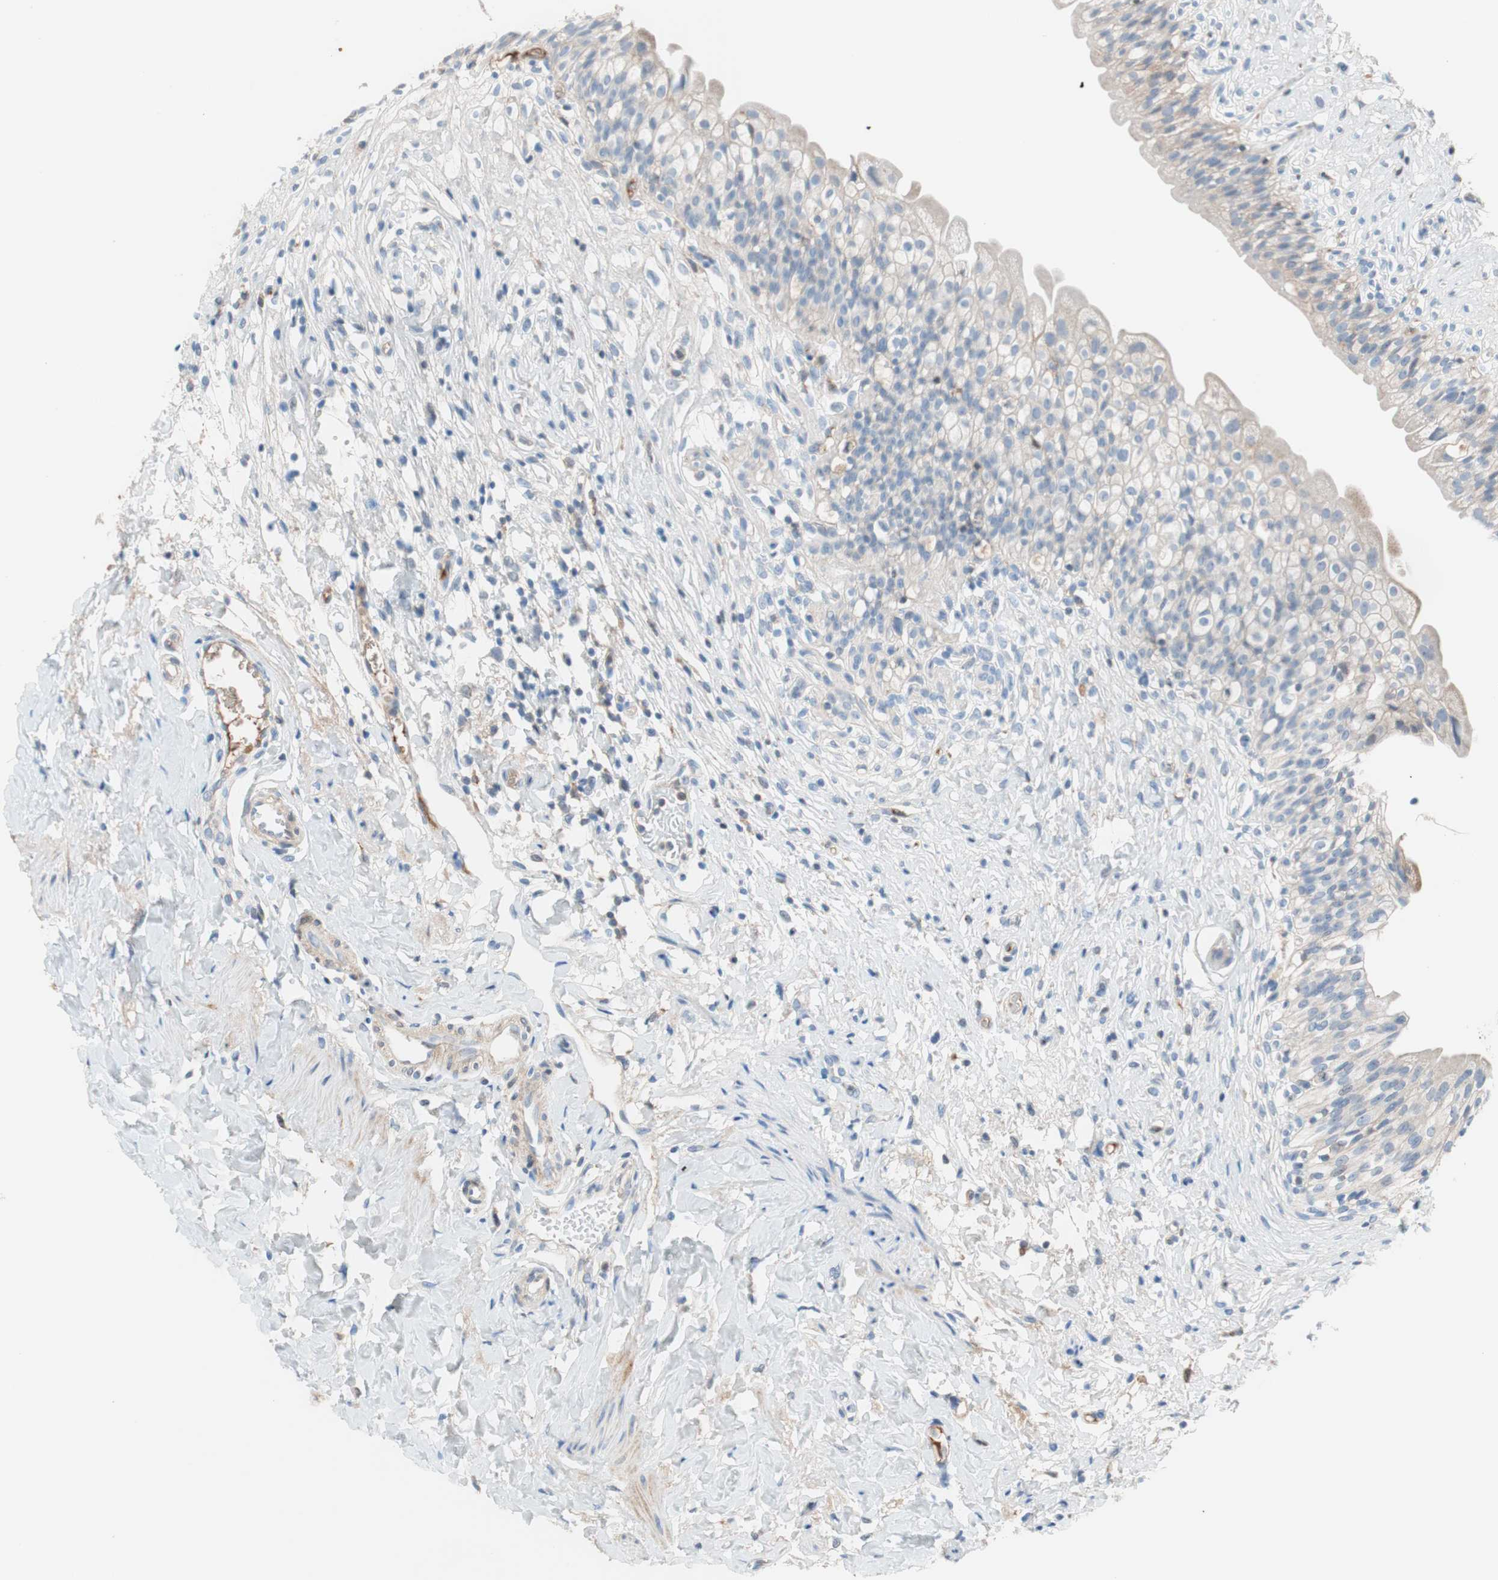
{"staining": {"intensity": "moderate", "quantity": "<25%", "location": "cytoplasmic/membranous"}, "tissue": "urinary bladder", "cell_type": "Urothelial cells", "image_type": "normal", "snomed": [{"axis": "morphology", "description": "Normal tissue, NOS"}, {"axis": "morphology", "description": "Inflammation, NOS"}, {"axis": "topography", "description": "Urinary bladder"}], "caption": "This is a micrograph of IHC staining of benign urinary bladder, which shows moderate staining in the cytoplasmic/membranous of urothelial cells.", "gene": "RBP4", "patient": {"sex": "female", "age": 80}}